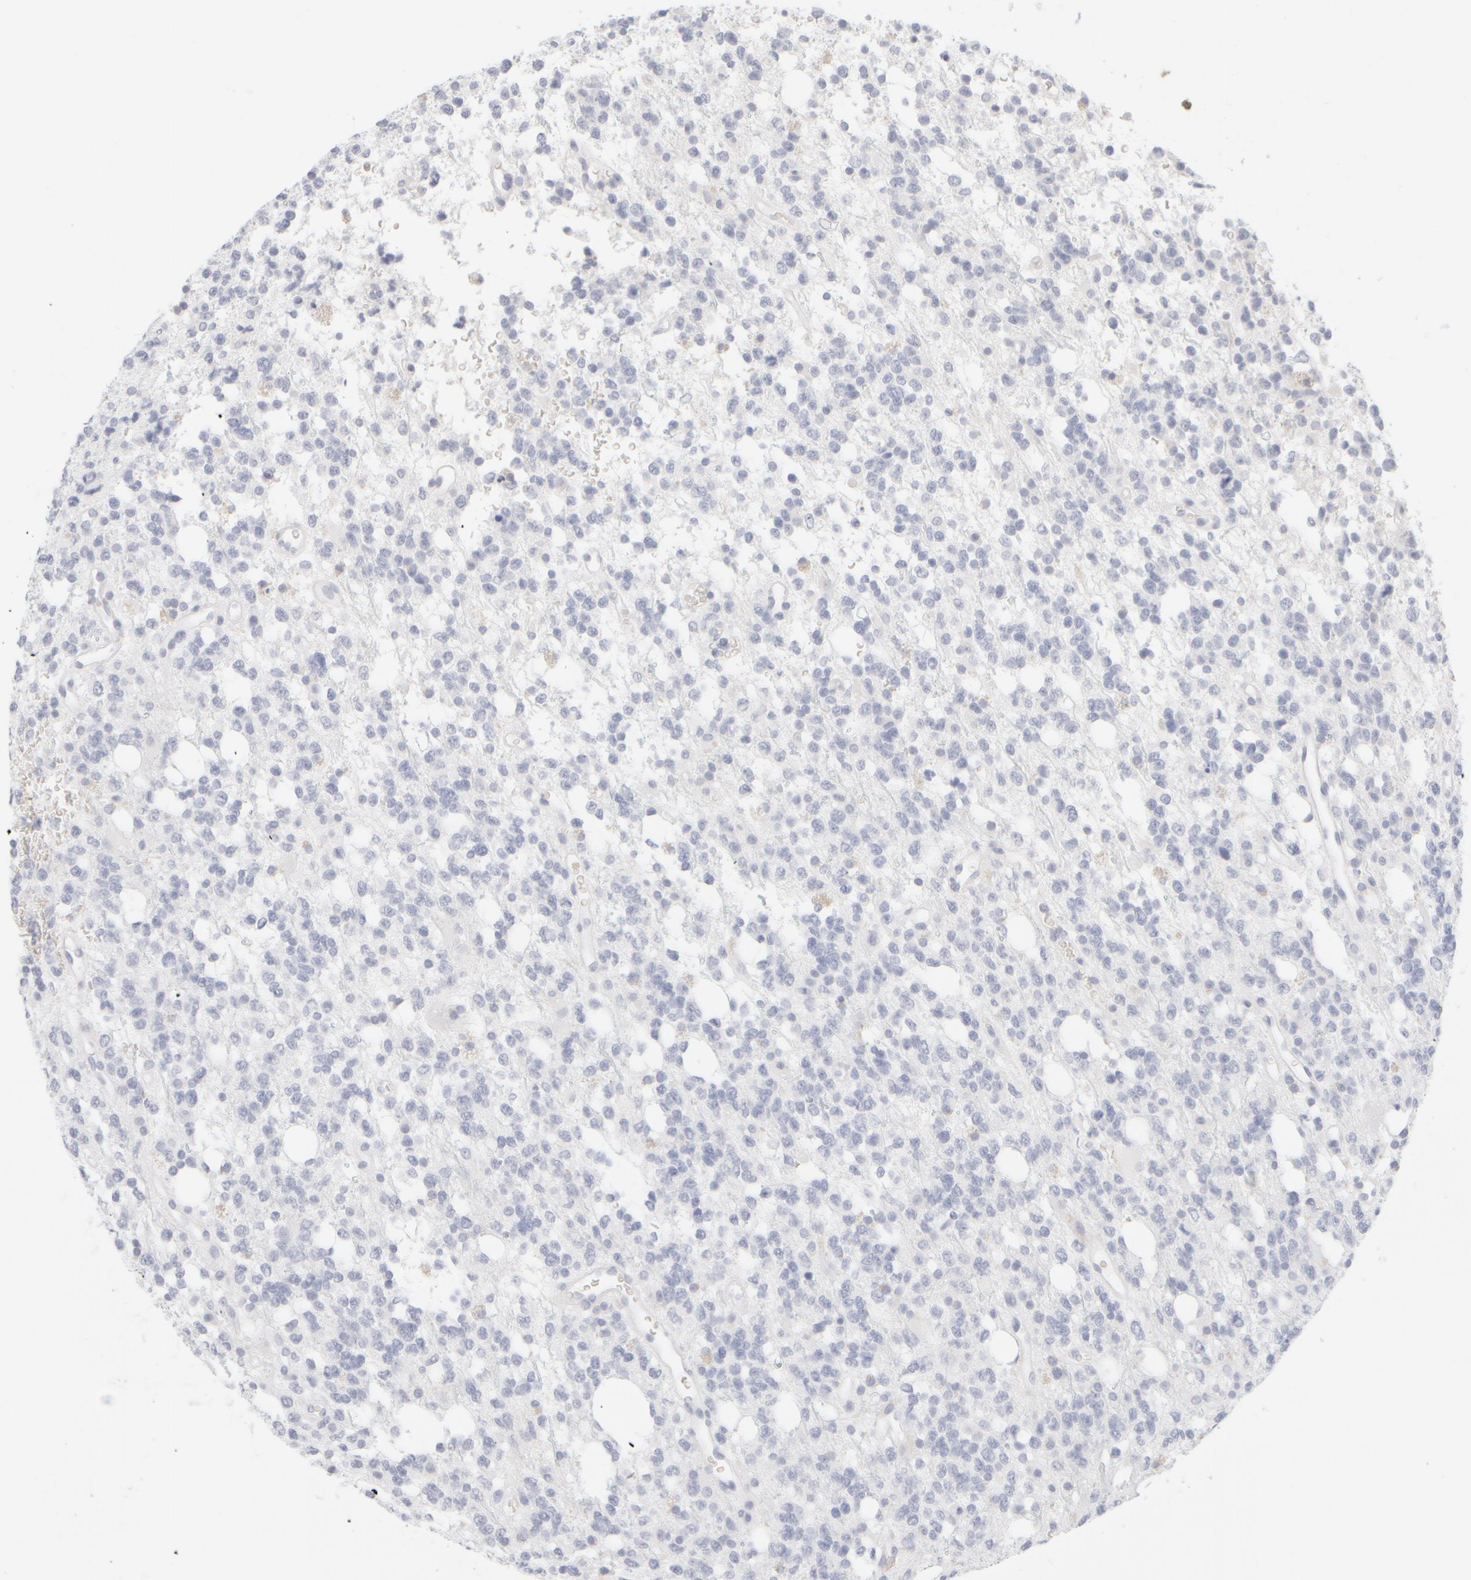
{"staining": {"intensity": "negative", "quantity": "none", "location": "none"}, "tissue": "glioma", "cell_type": "Tumor cells", "image_type": "cancer", "snomed": [{"axis": "morphology", "description": "Glioma, malignant, High grade"}, {"axis": "topography", "description": "Brain"}], "caption": "Glioma was stained to show a protein in brown. There is no significant staining in tumor cells.", "gene": "KRT15", "patient": {"sex": "female", "age": 62}}